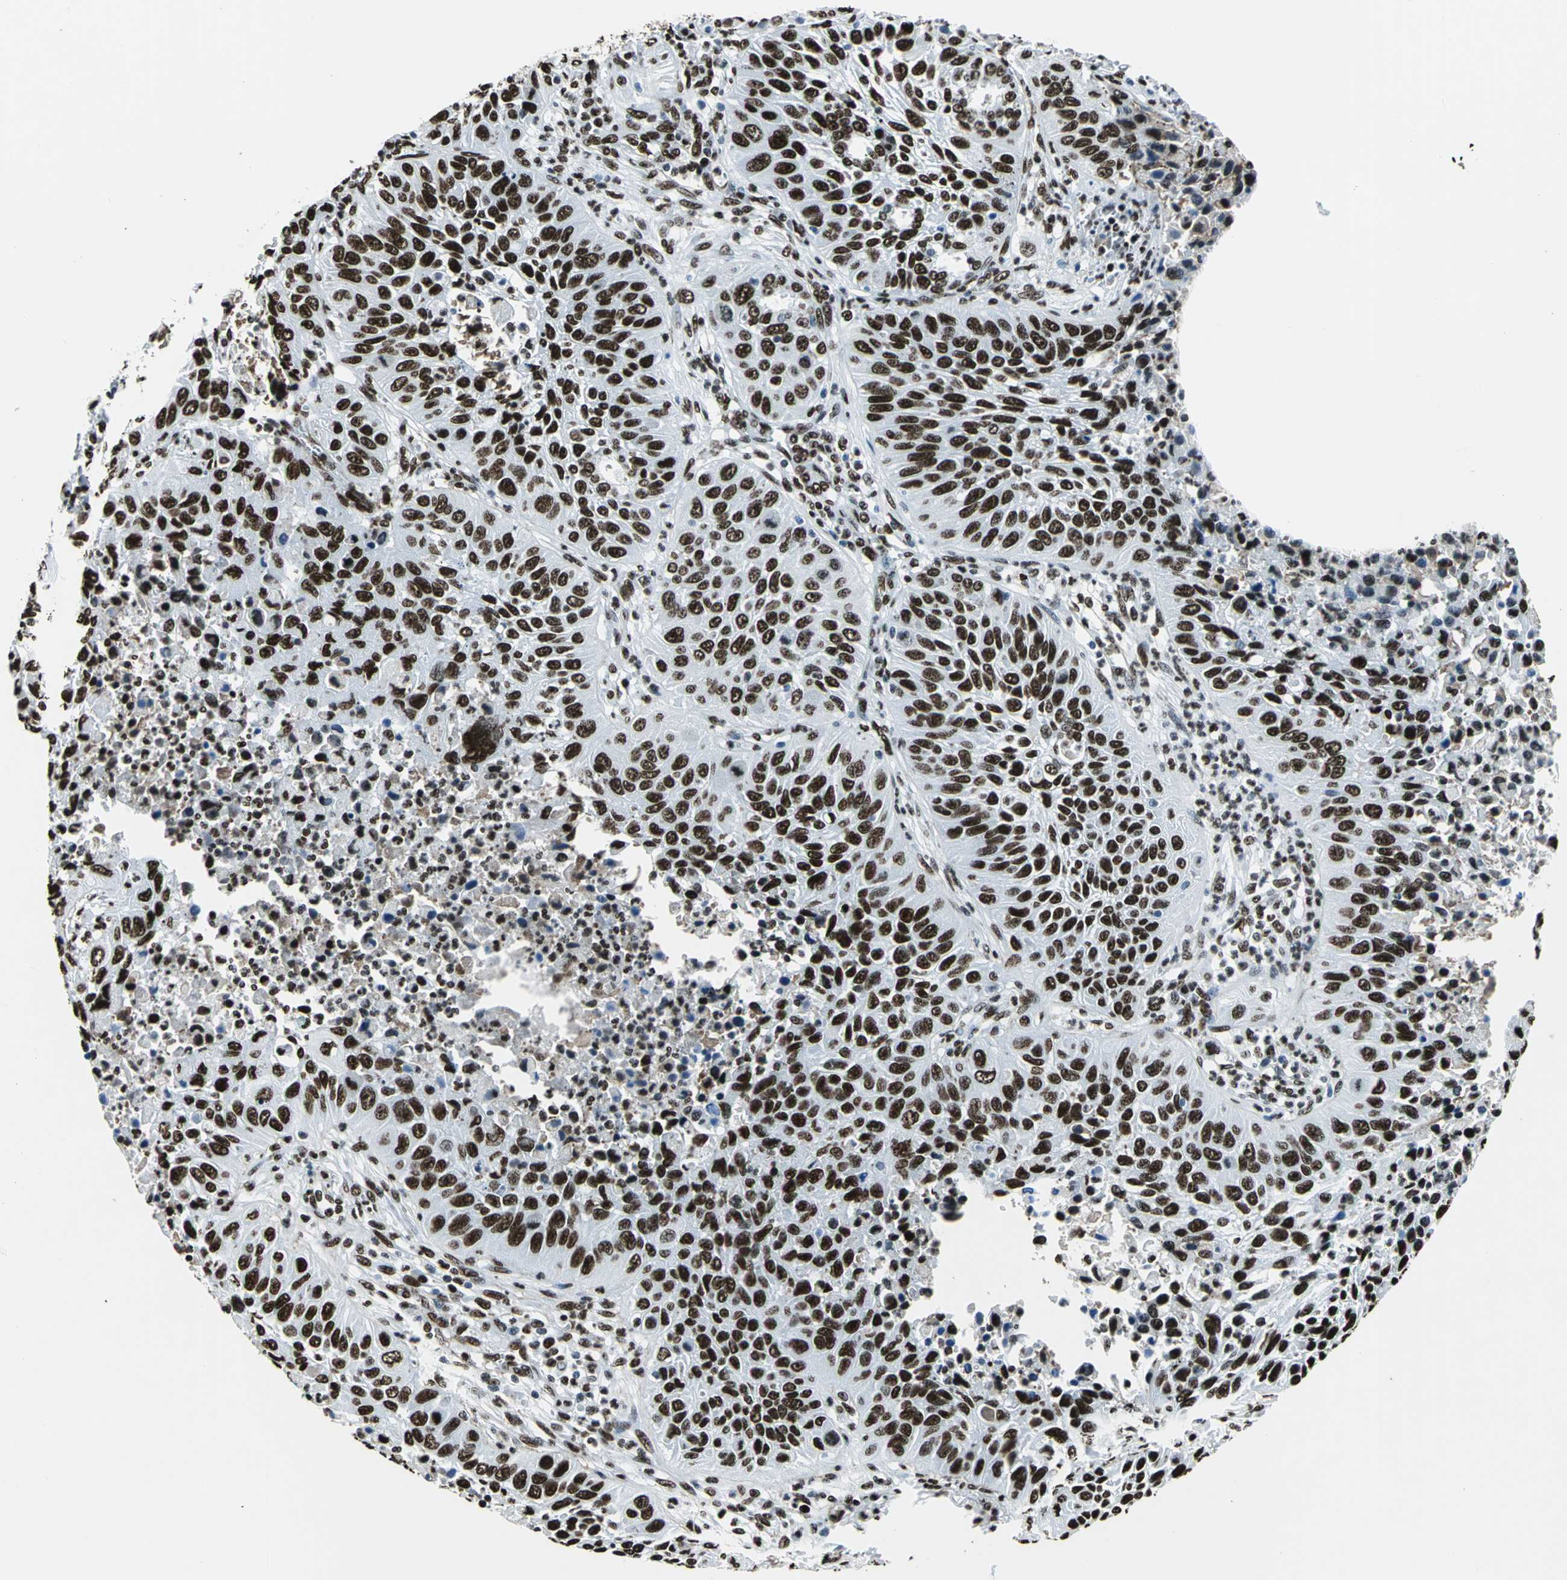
{"staining": {"intensity": "strong", "quantity": ">75%", "location": "nuclear"}, "tissue": "lung cancer", "cell_type": "Tumor cells", "image_type": "cancer", "snomed": [{"axis": "morphology", "description": "Squamous cell carcinoma, NOS"}, {"axis": "topography", "description": "Lung"}], "caption": "Immunohistochemical staining of human lung cancer displays high levels of strong nuclear protein positivity in about >75% of tumor cells. The staining was performed using DAB to visualize the protein expression in brown, while the nuclei were stained in blue with hematoxylin (Magnification: 20x).", "gene": "APEX1", "patient": {"sex": "female", "age": 76}}